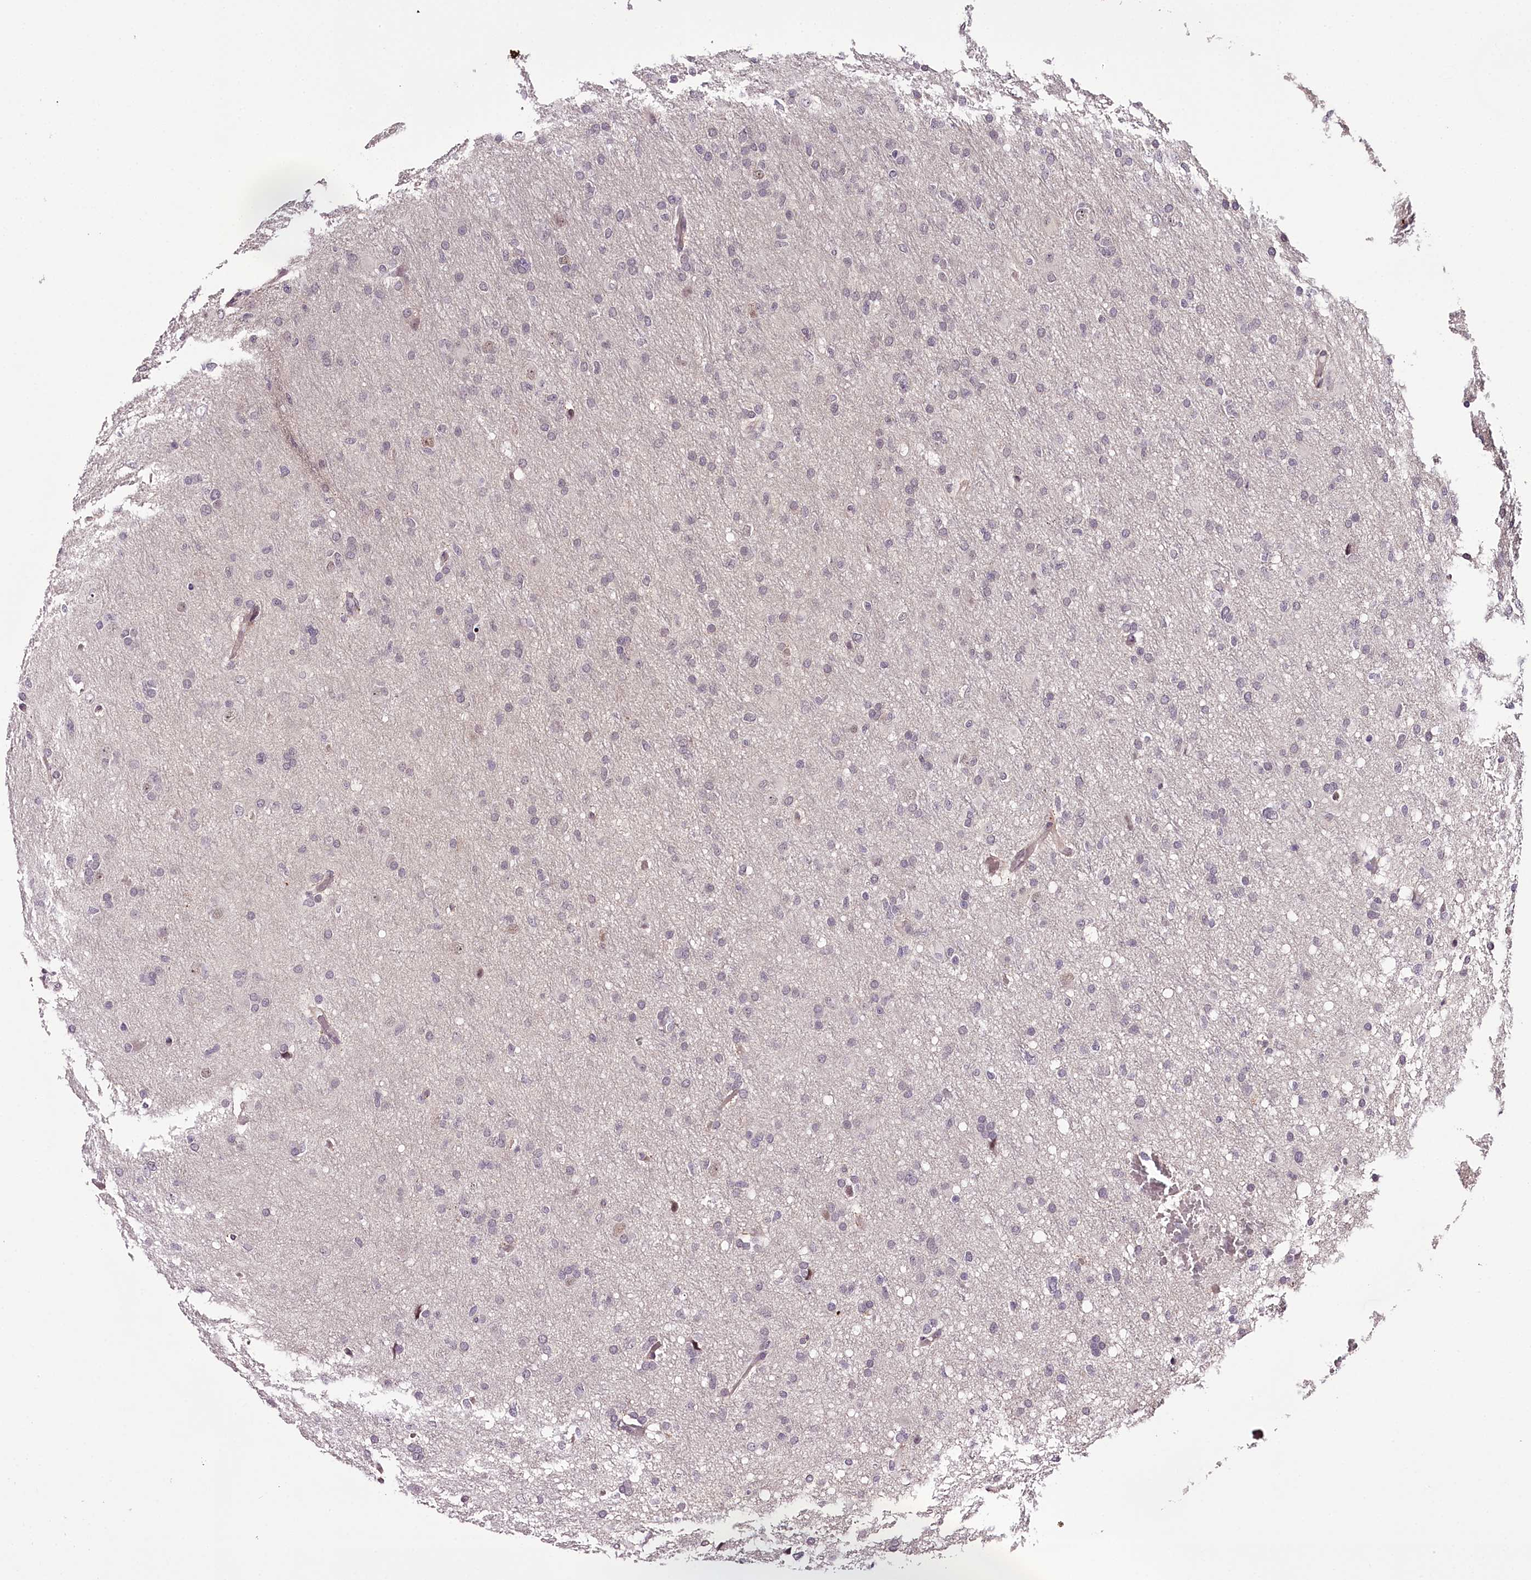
{"staining": {"intensity": "negative", "quantity": "none", "location": "none"}, "tissue": "glioma", "cell_type": "Tumor cells", "image_type": "cancer", "snomed": [{"axis": "morphology", "description": "Glioma, malignant, High grade"}, {"axis": "topography", "description": "Cerebral cortex"}], "caption": "DAB immunohistochemical staining of glioma shows no significant staining in tumor cells. (Brightfield microscopy of DAB (3,3'-diaminobenzidine) IHC at high magnification).", "gene": "TTC33", "patient": {"sex": "female", "age": 36}}